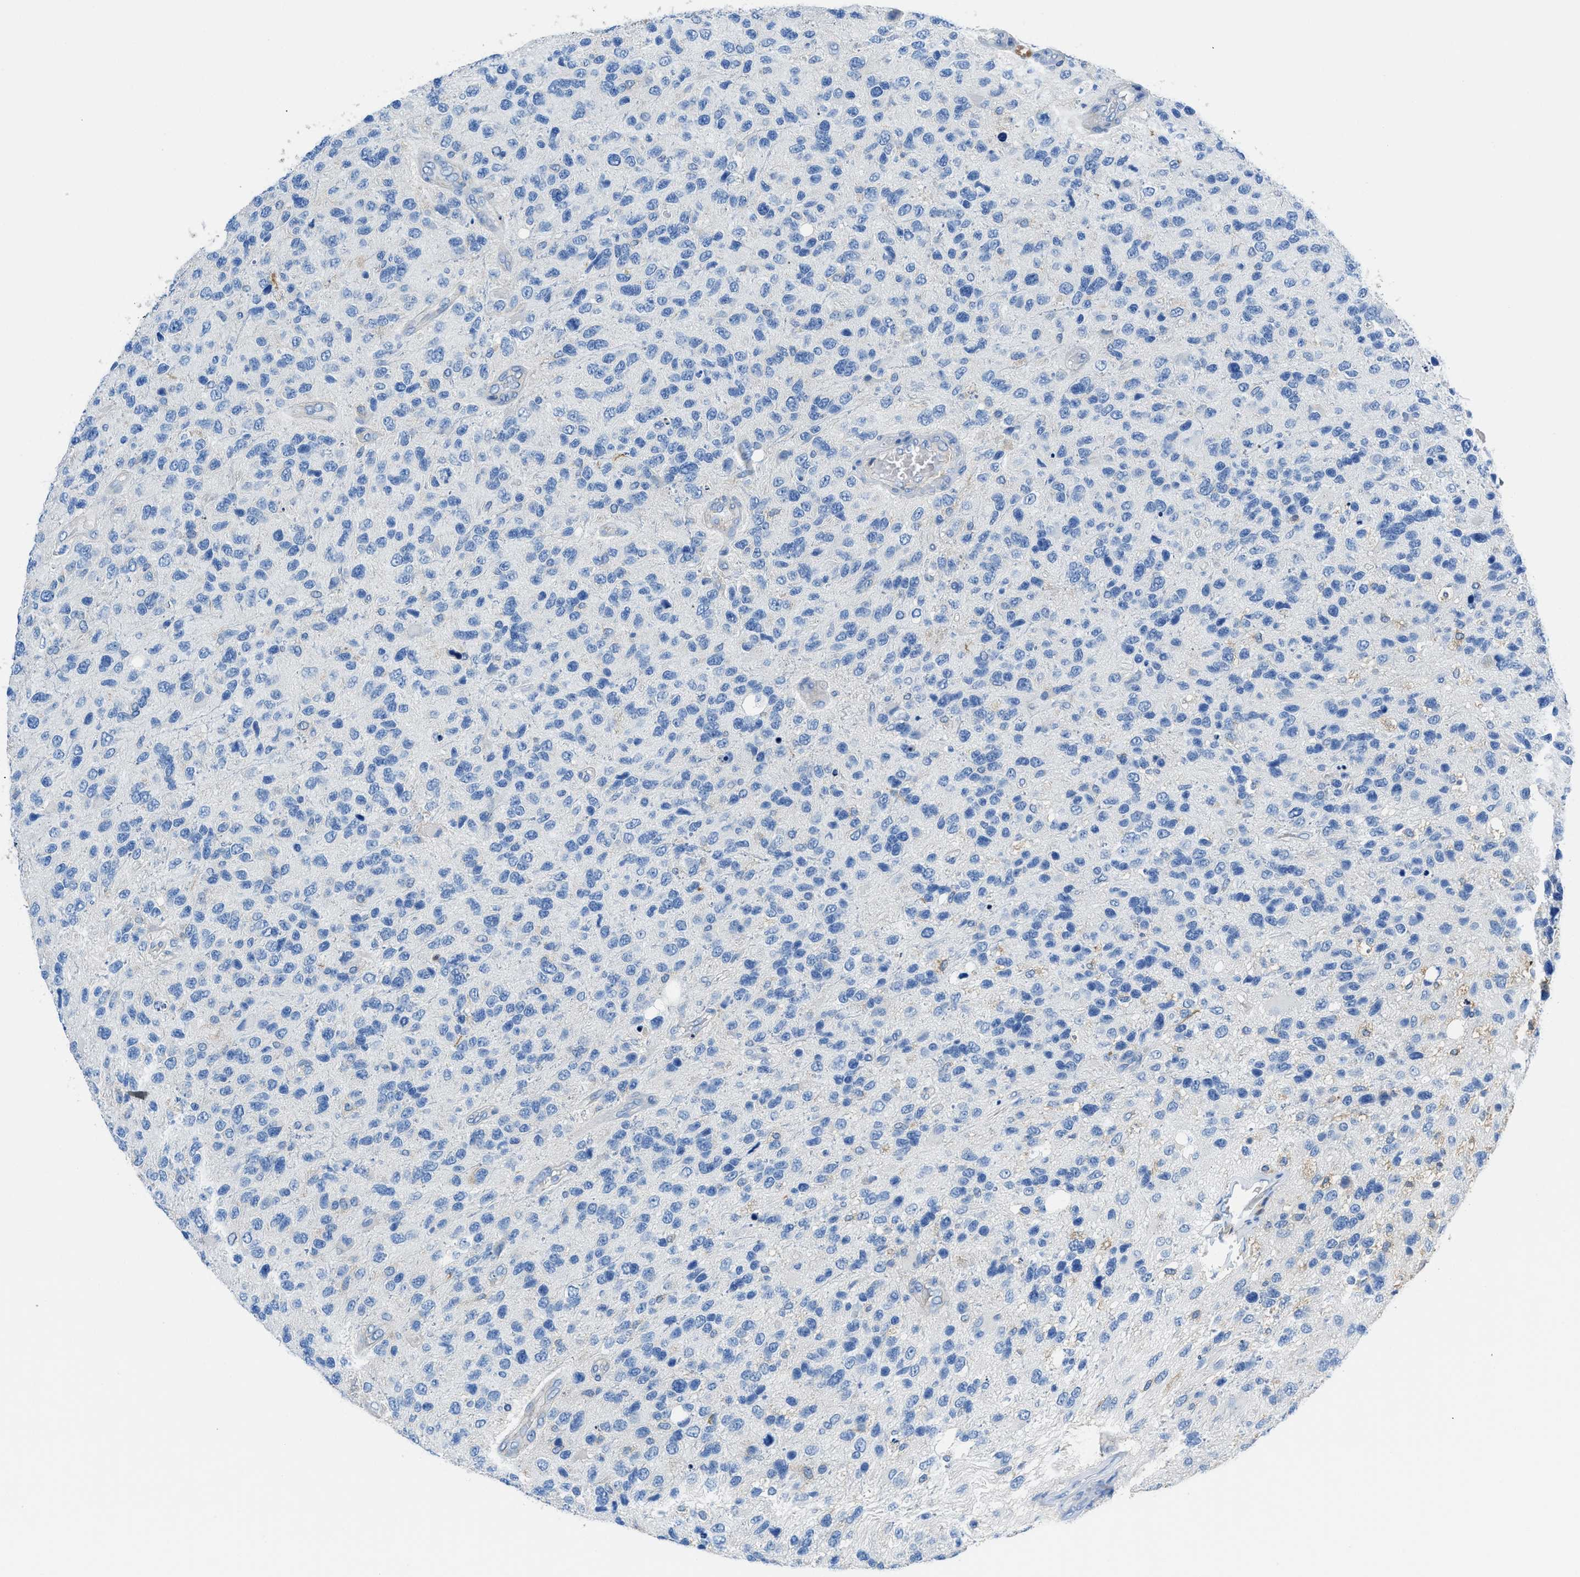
{"staining": {"intensity": "negative", "quantity": "none", "location": "none"}, "tissue": "glioma", "cell_type": "Tumor cells", "image_type": "cancer", "snomed": [{"axis": "morphology", "description": "Glioma, malignant, High grade"}, {"axis": "topography", "description": "Brain"}], "caption": "Immunohistochemical staining of human glioma exhibits no significant staining in tumor cells.", "gene": "NEB", "patient": {"sex": "female", "age": 58}}